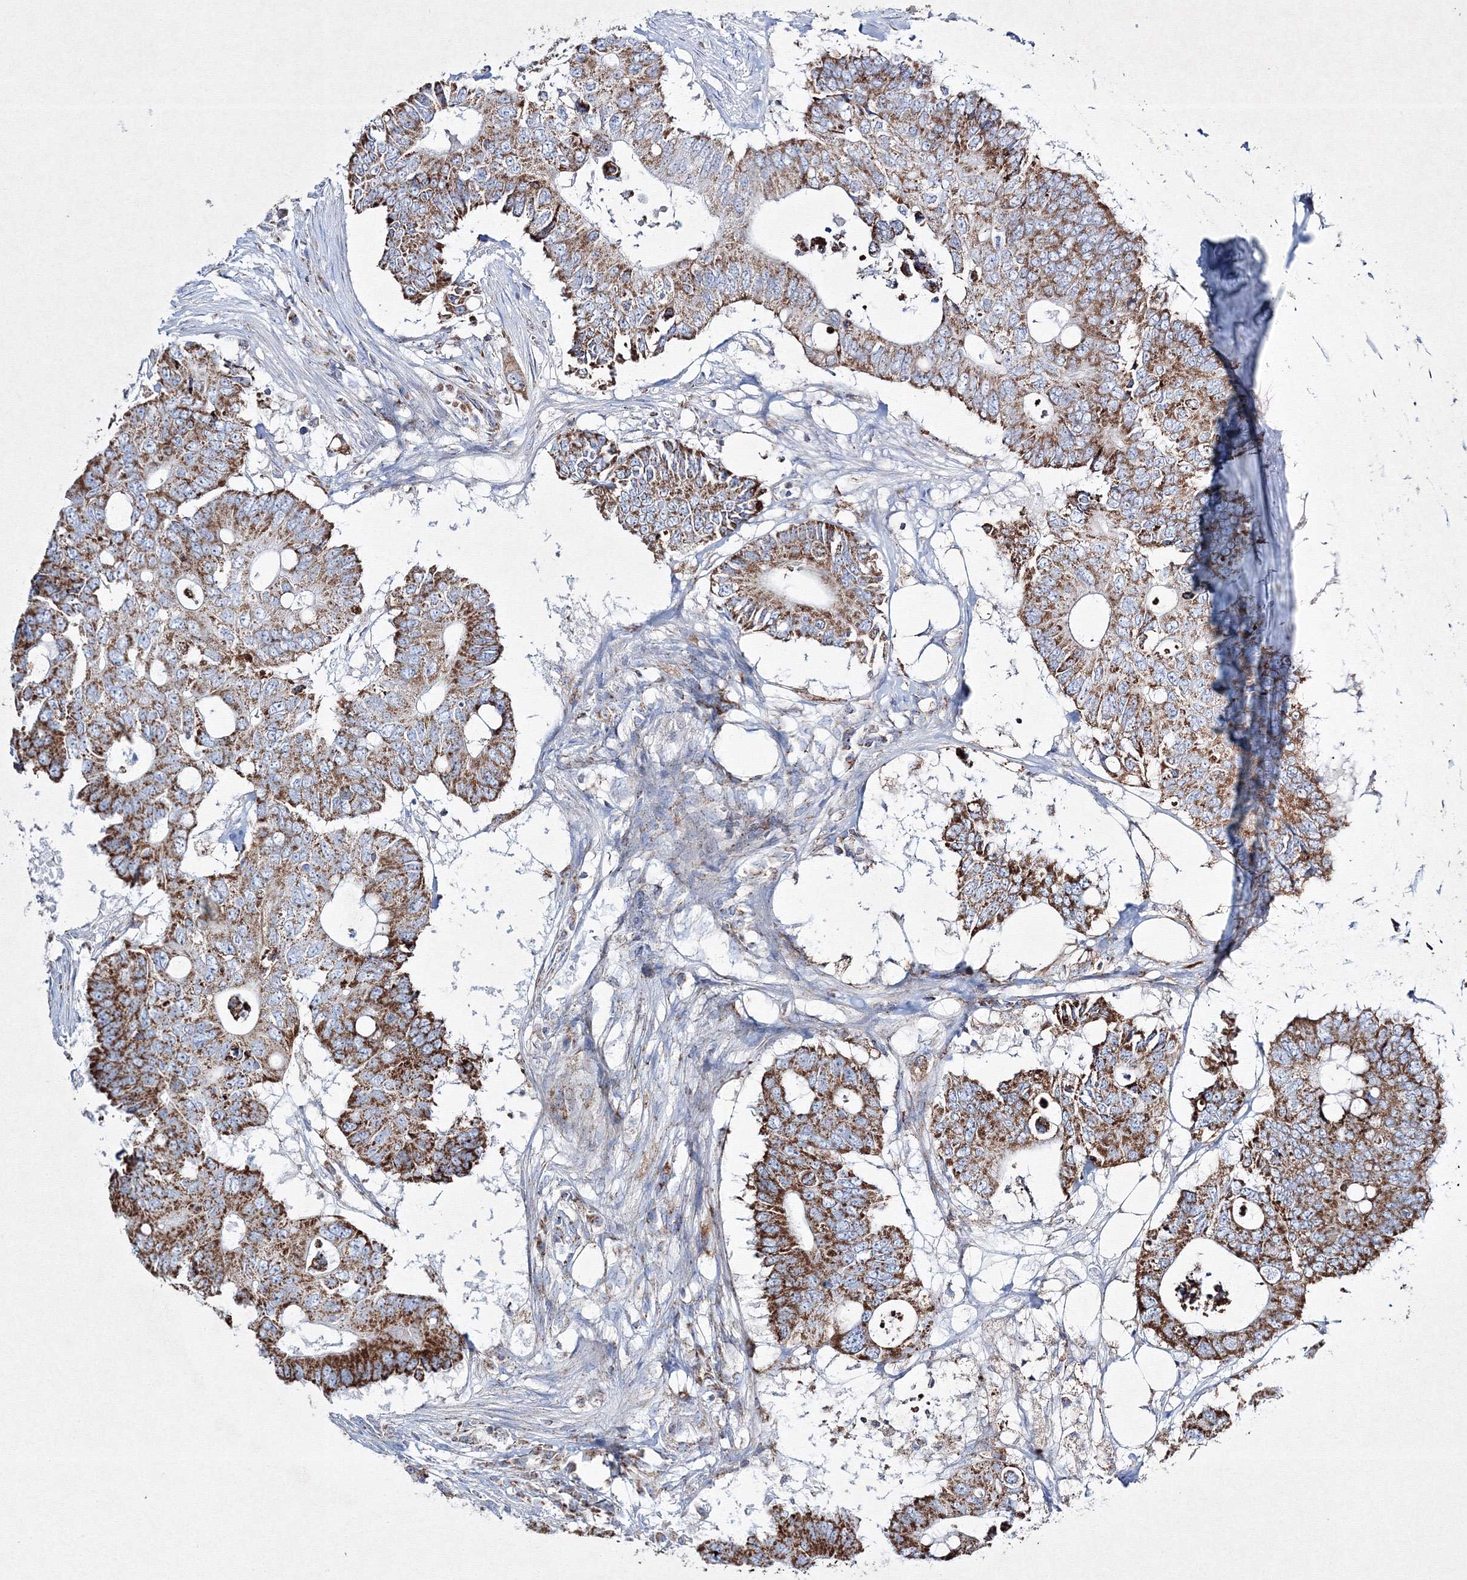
{"staining": {"intensity": "strong", "quantity": ">75%", "location": "cytoplasmic/membranous"}, "tissue": "colorectal cancer", "cell_type": "Tumor cells", "image_type": "cancer", "snomed": [{"axis": "morphology", "description": "Adenocarcinoma, NOS"}, {"axis": "topography", "description": "Colon"}], "caption": "Adenocarcinoma (colorectal) was stained to show a protein in brown. There is high levels of strong cytoplasmic/membranous expression in approximately >75% of tumor cells.", "gene": "IGSF9", "patient": {"sex": "male", "age": 71}}